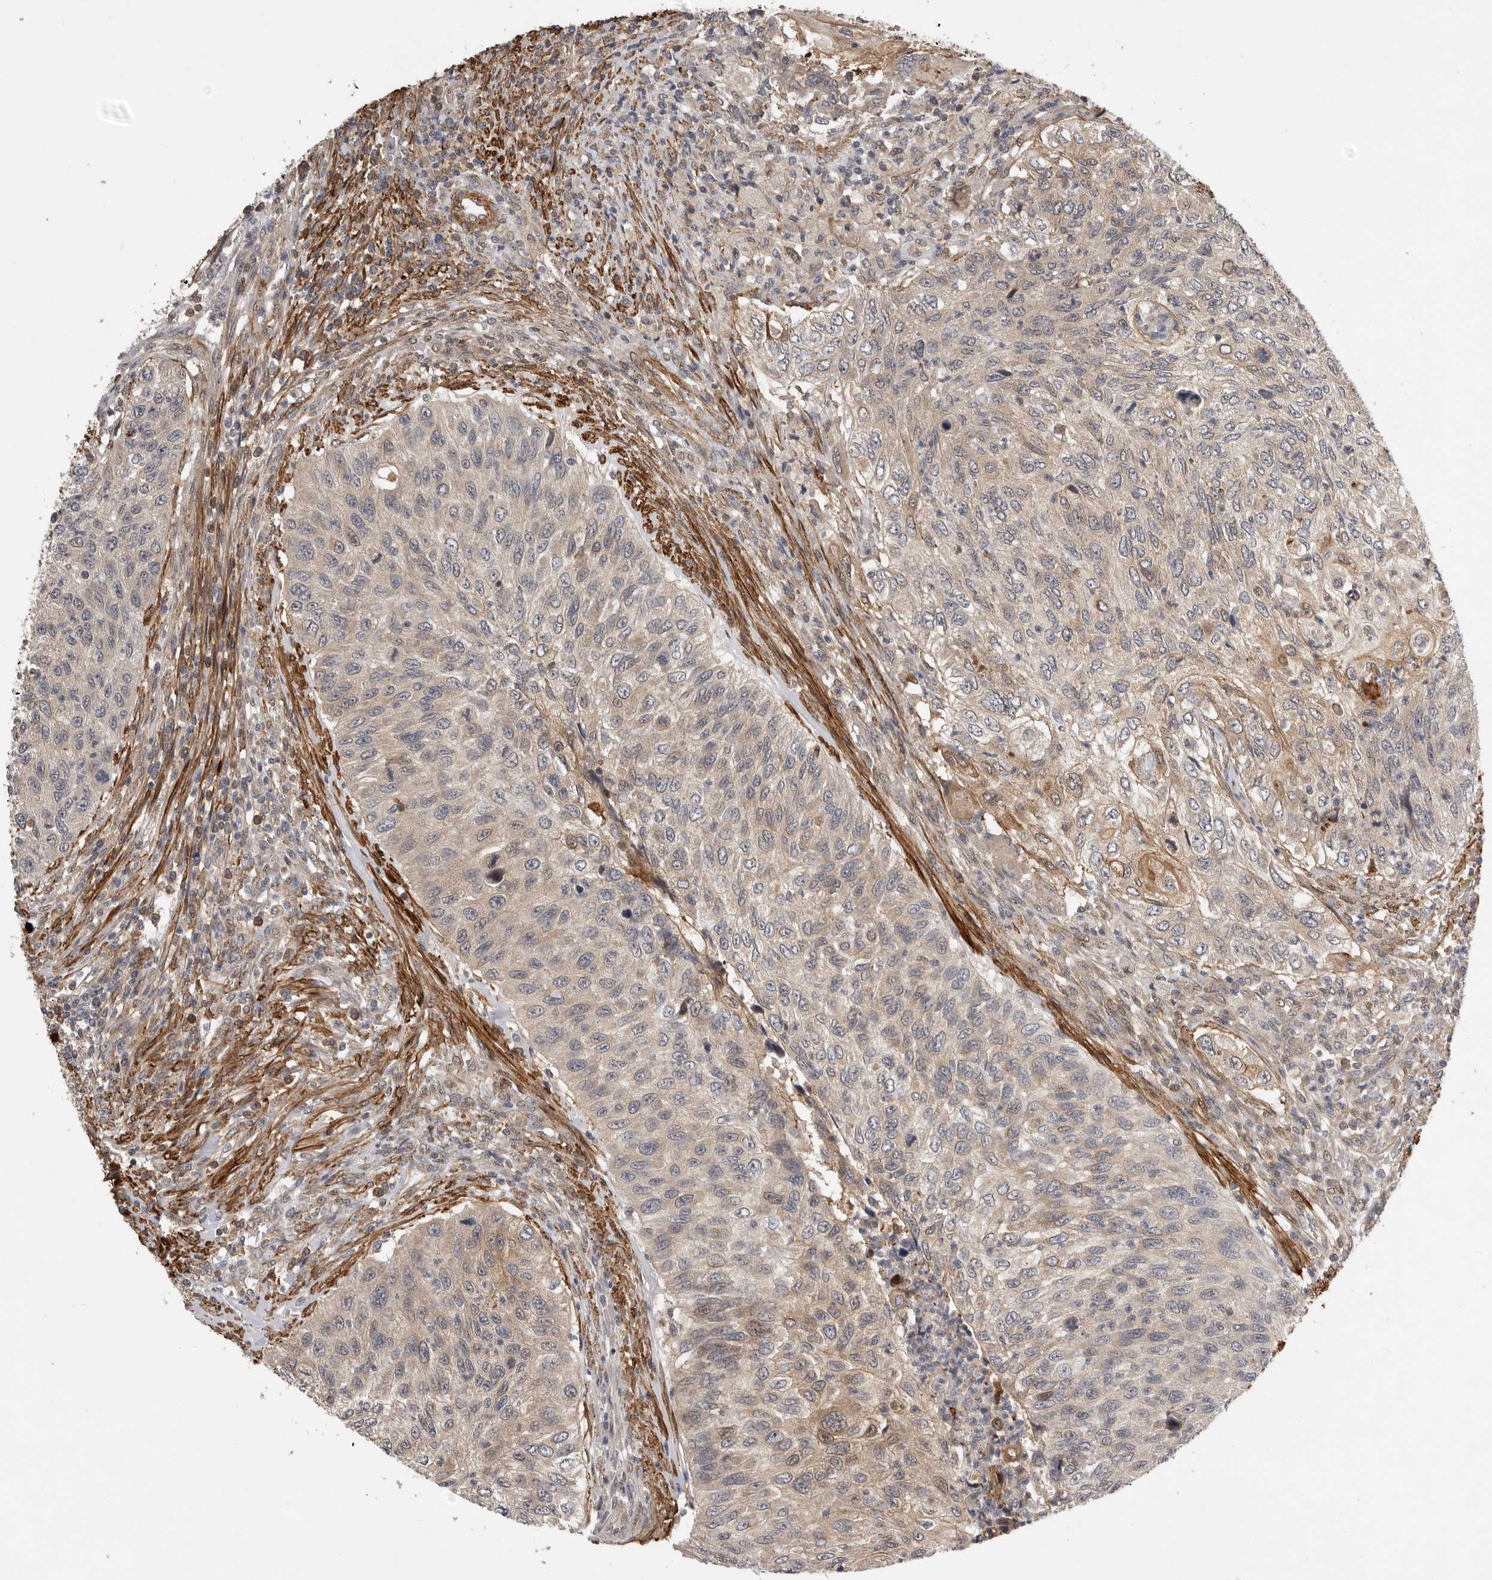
{"staining": {"intensity": "moderate", "quantity": "<25%", "location": "cytoplasmic/membranous"}, "tissue": "urothelial cancer", "cell_type": "Tumor cells", "image_type": "cancer", "snomed": [{"axis": "morphology", "description": "Urothelial carcinoma, High grade"}, {"axis": "topography", "description": "Urinary bladder"}], "caption": "There is low levels of moderate cytoplasmic/membranous staining in tumor cells of urothelial cancer, as demonstrated by immunohistochemical staining (brown color).", "gene": "RNF157", "patient": {"sex": "female", "age": 60}}